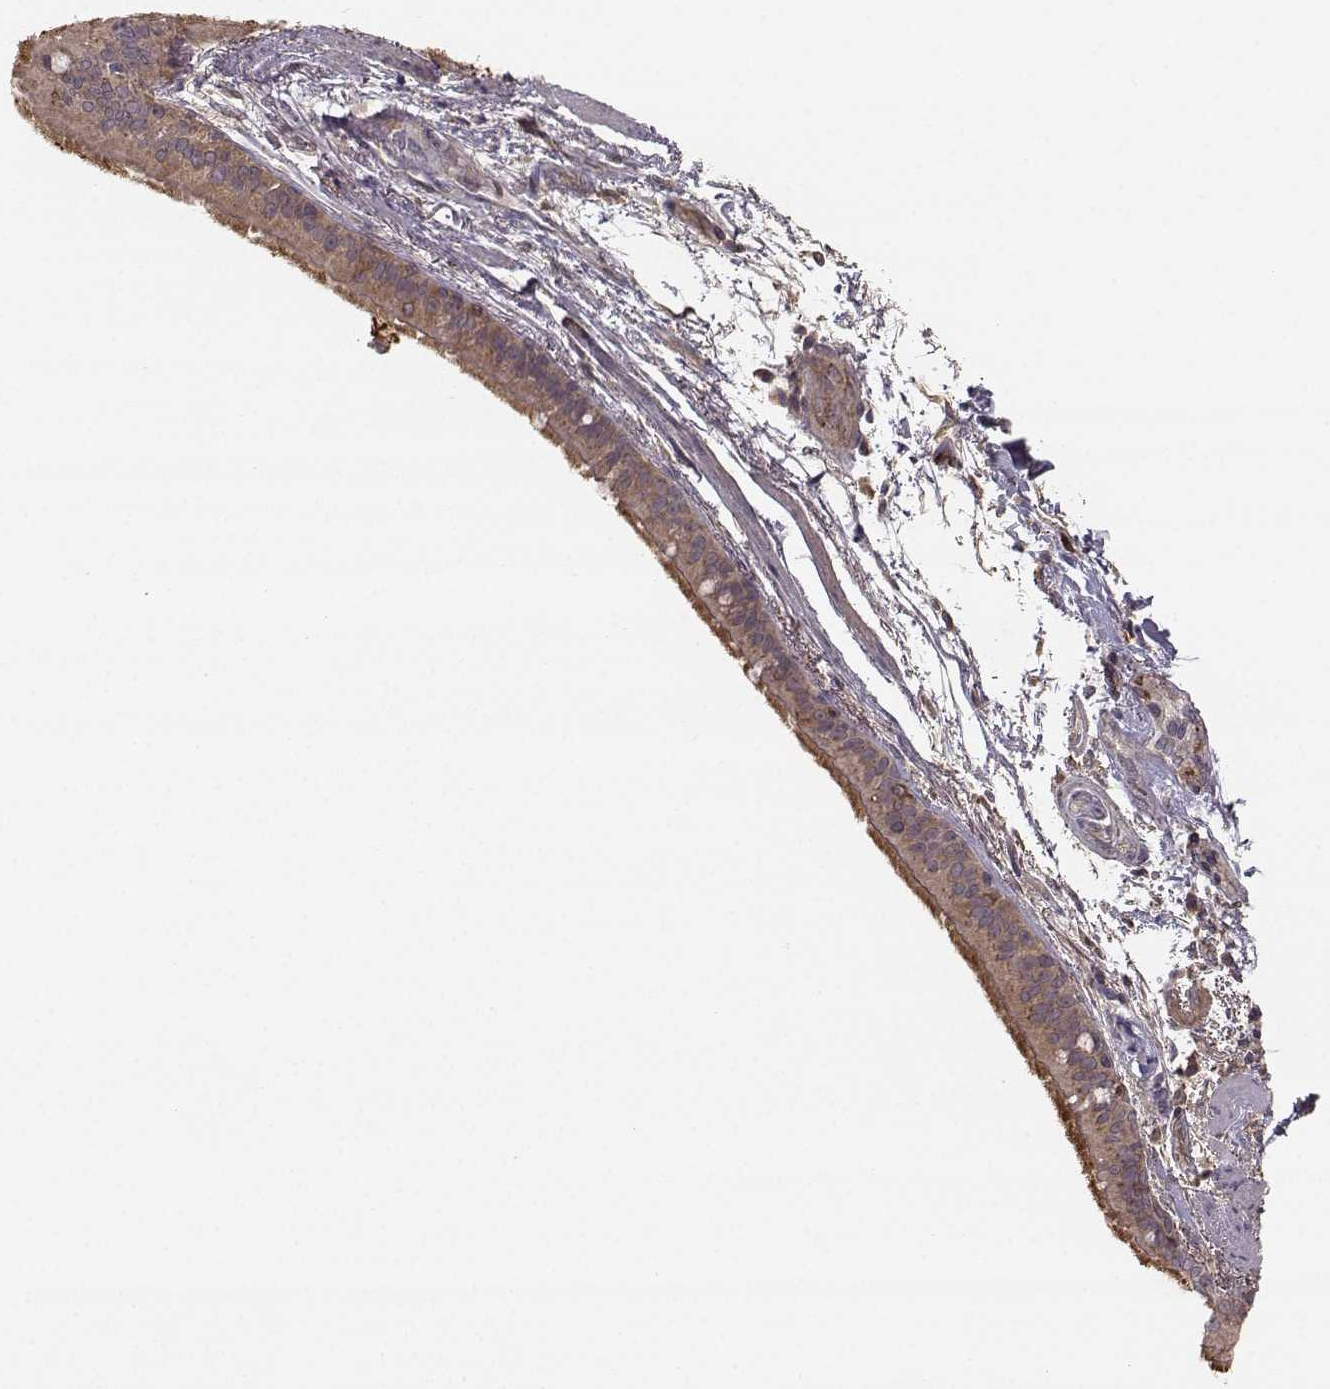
{"staining": {"intensity": "moderate", "quantity": ">75%", "location": "cytoplasmic/membranous"}, "tissue": "bronchus", "cell_type": "Respiratory epithelial cells", "image_type": "normal", "snomed": [{"axis": "morphology", "description": "Normal tissue, NOS"}, {"axis": "morphology", "description": "Squamous cell carcinoma, NOS"}, {"axis": "topography", "description": "Bronchus"}, {"axis": "topography", "description": "Lung"}], "caption": "Immunohistochemistry image of normal bronchus: bronchus stained using immunohistochemistry demonstrates medium levels of moderate protein expression localized specifically in the cytoplasmic/membranous of respiratory epithelial cells, appearing as a cytoplasmic/membranous brown color.", "gene": "WNT6", "patient": {"sex": "male", "age": 69}}